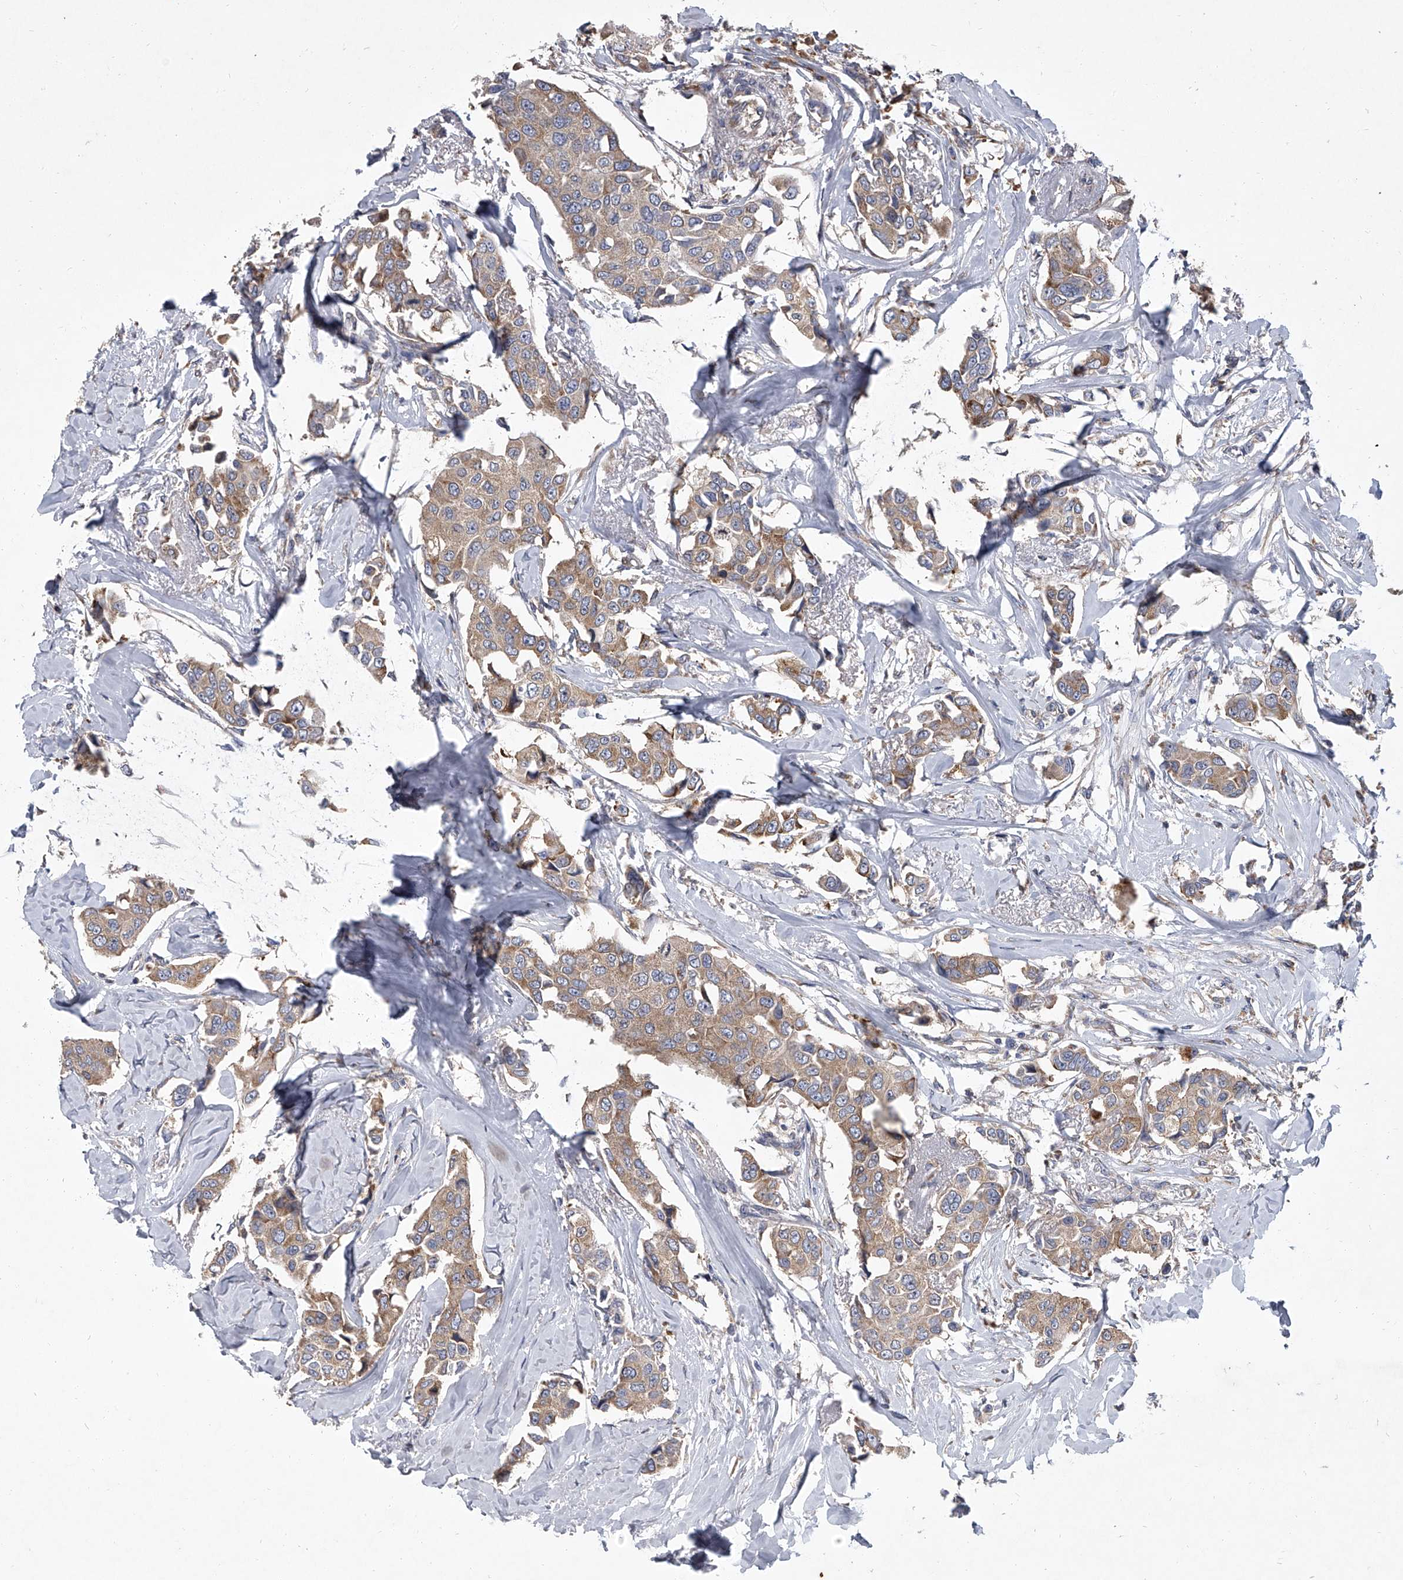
{"staining": {"intensity": "weak", "quantity": ">75%", "location": "cytoplasmic/membranous"}, "tissue": "breast cancer", "cell_type": "Tumor cells", "image_type": "cancer", "snomed": [{"axis": "morphology", "description": "Duct carcinoma"}, {"axis": "topography", "description": "Breast"}], "caption": "DAB (3,3'-diaminobenzidine) immunohistochemical staining of human breast intraductal carcinoma shows weak cytoplasmic/membranous protein expression in approximately >75% of tumor cells.", "gene": "EIF2S2", "patient": {"sex": "female", "age": 80}}